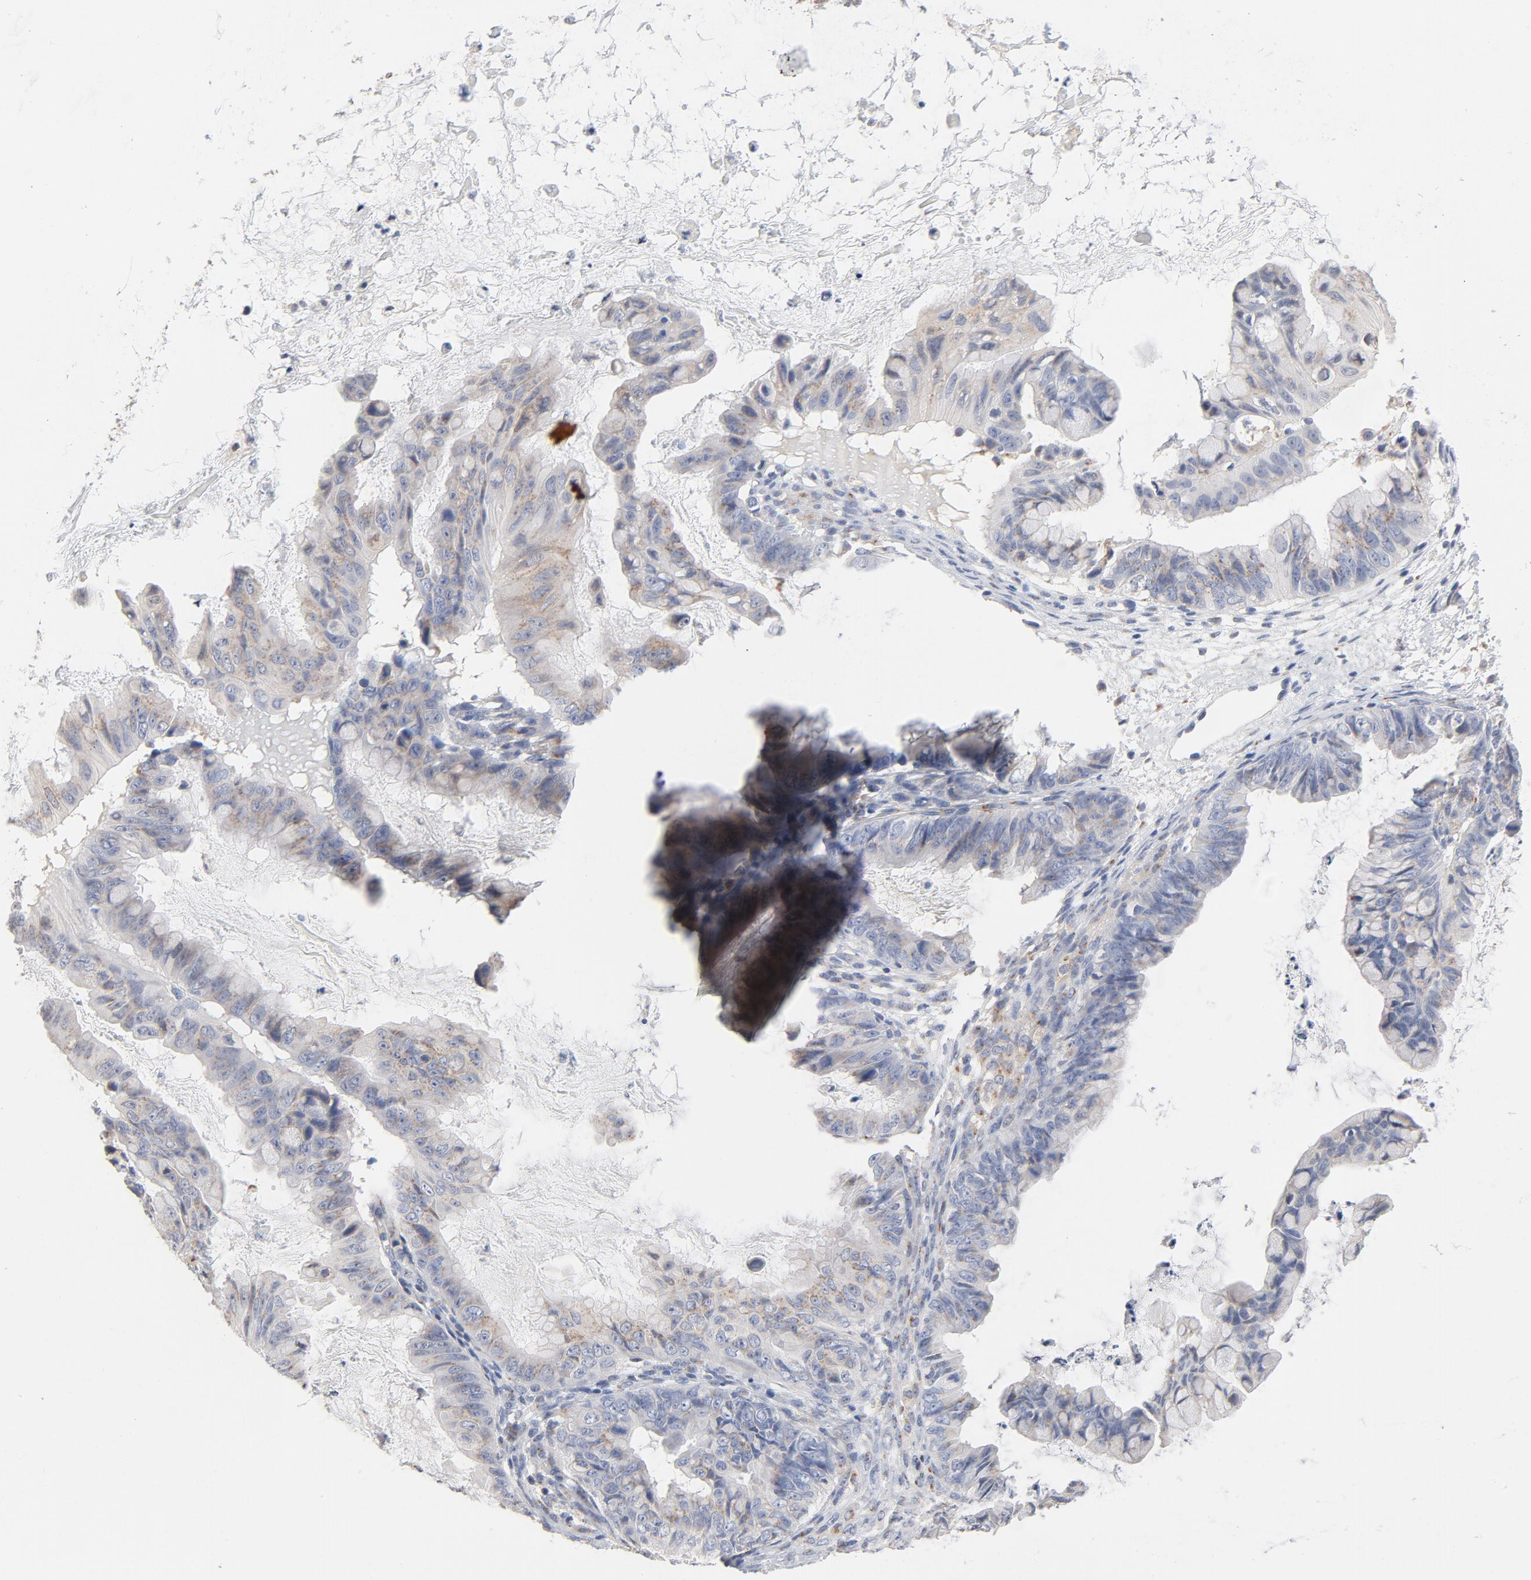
{"staining": {"intensity": "weak", "quantity": "25%-75%", "location": "cytoplasmic/membranous"}, "tissue": "ovarian cancer", "cell_type": "Tumor cells", "image_type": "cancer", "snomed": [{"axis": "morphology", "description": "Cystadenocarcinoma, mucinous, NOS"}, {"axis": "topography", "description": "Ovary"}], "caption": "Ovarian cancer stained with a protein marker shows weak staining in tumor cells.", "gene": "AK7", "patient": {"sex": "female", "age": 36}}